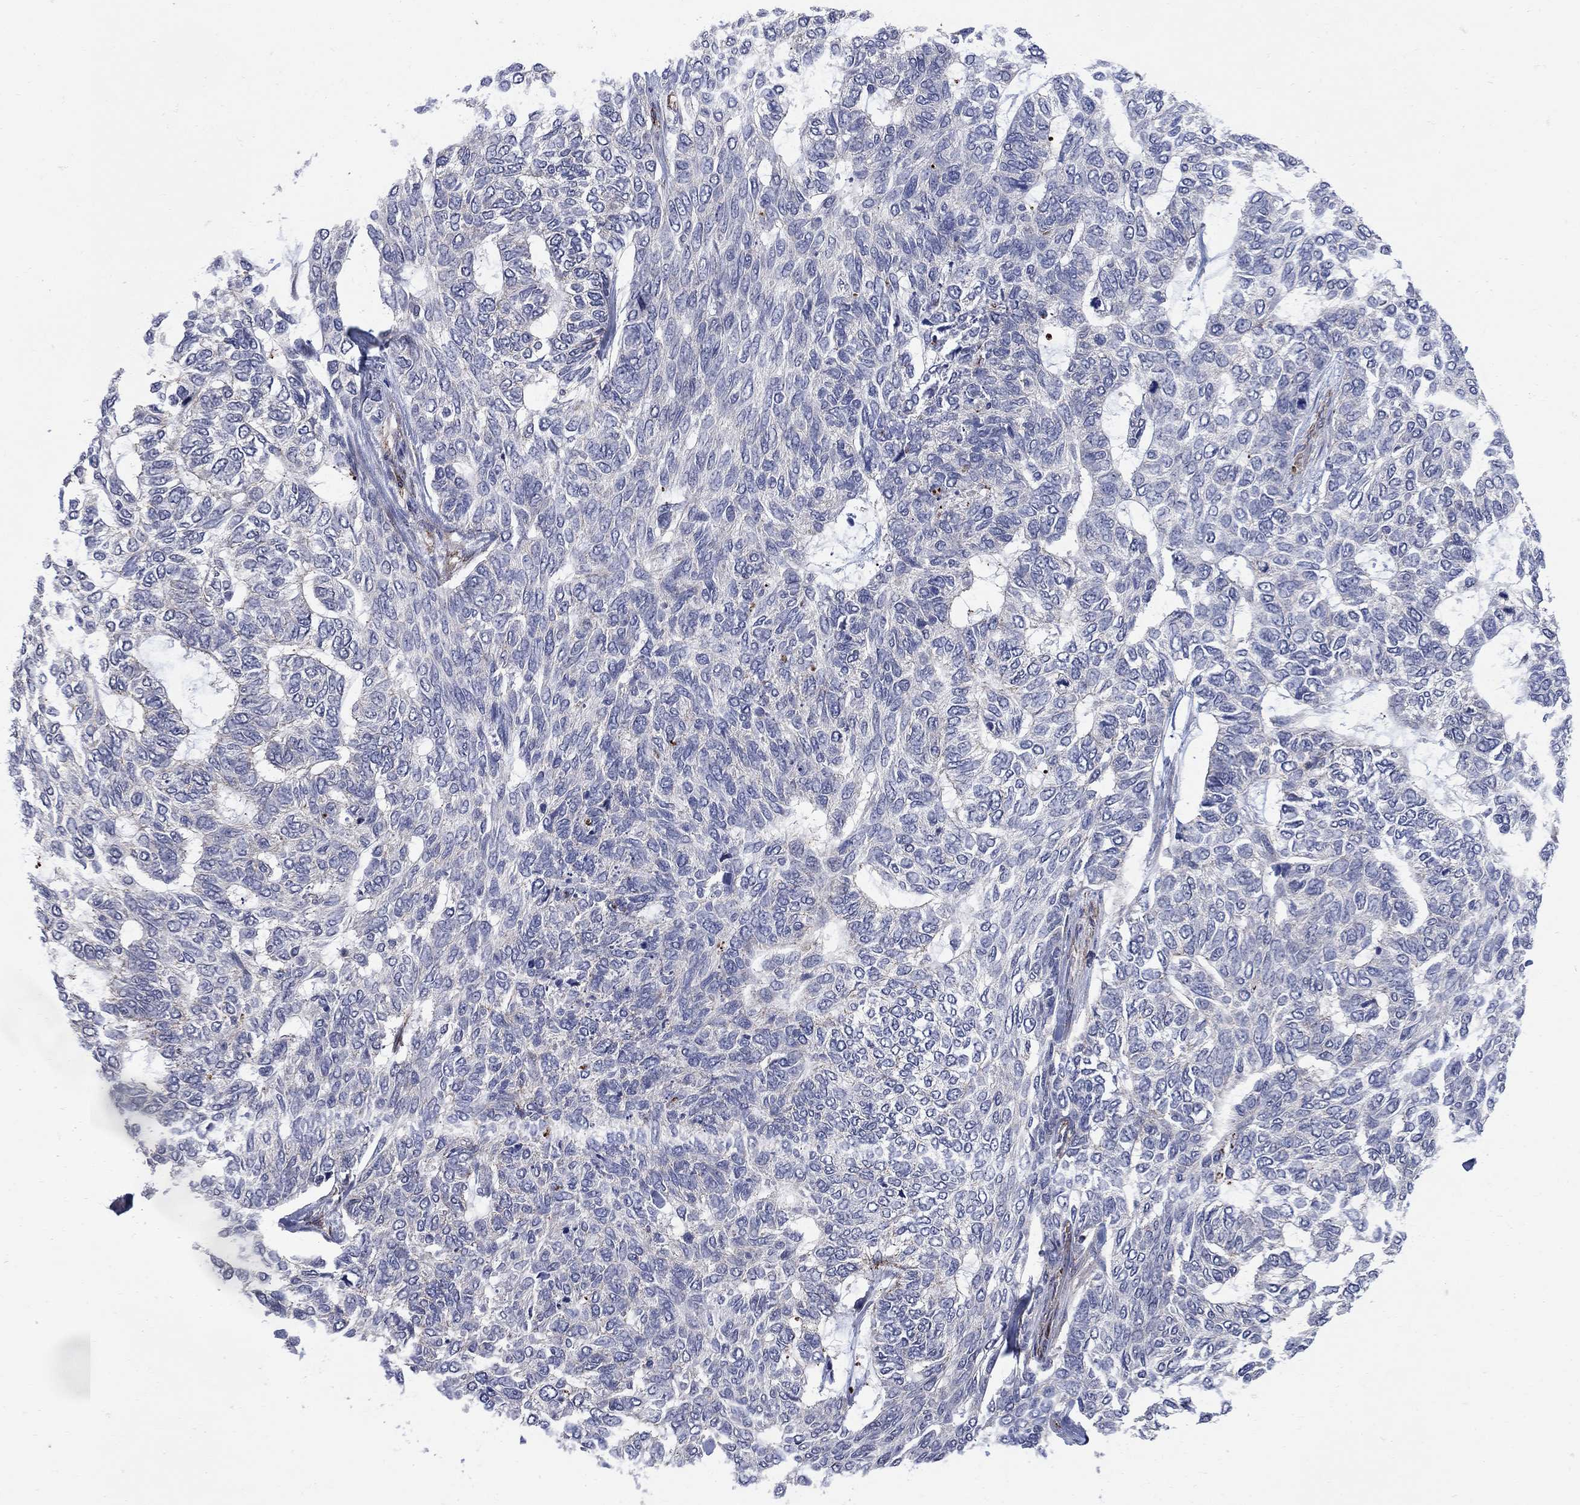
{"staining": {"intensity": "negative", "quantity": "none", "location": "none"}, "tissue": "skin cancer", "cell_type": "Tumor cells", "image_type": "cancer", "snomed": [{"axis": "morphology", "description": "Basal cell carcinoma"}, {"axis": "topography", "description": "Skin"}], "caption": "Protein analysis of skin cancer reveals no significant staining in tumor cells.", "gene": "SEPTIN8", "patient": {"sex": "female", "age": 65}}